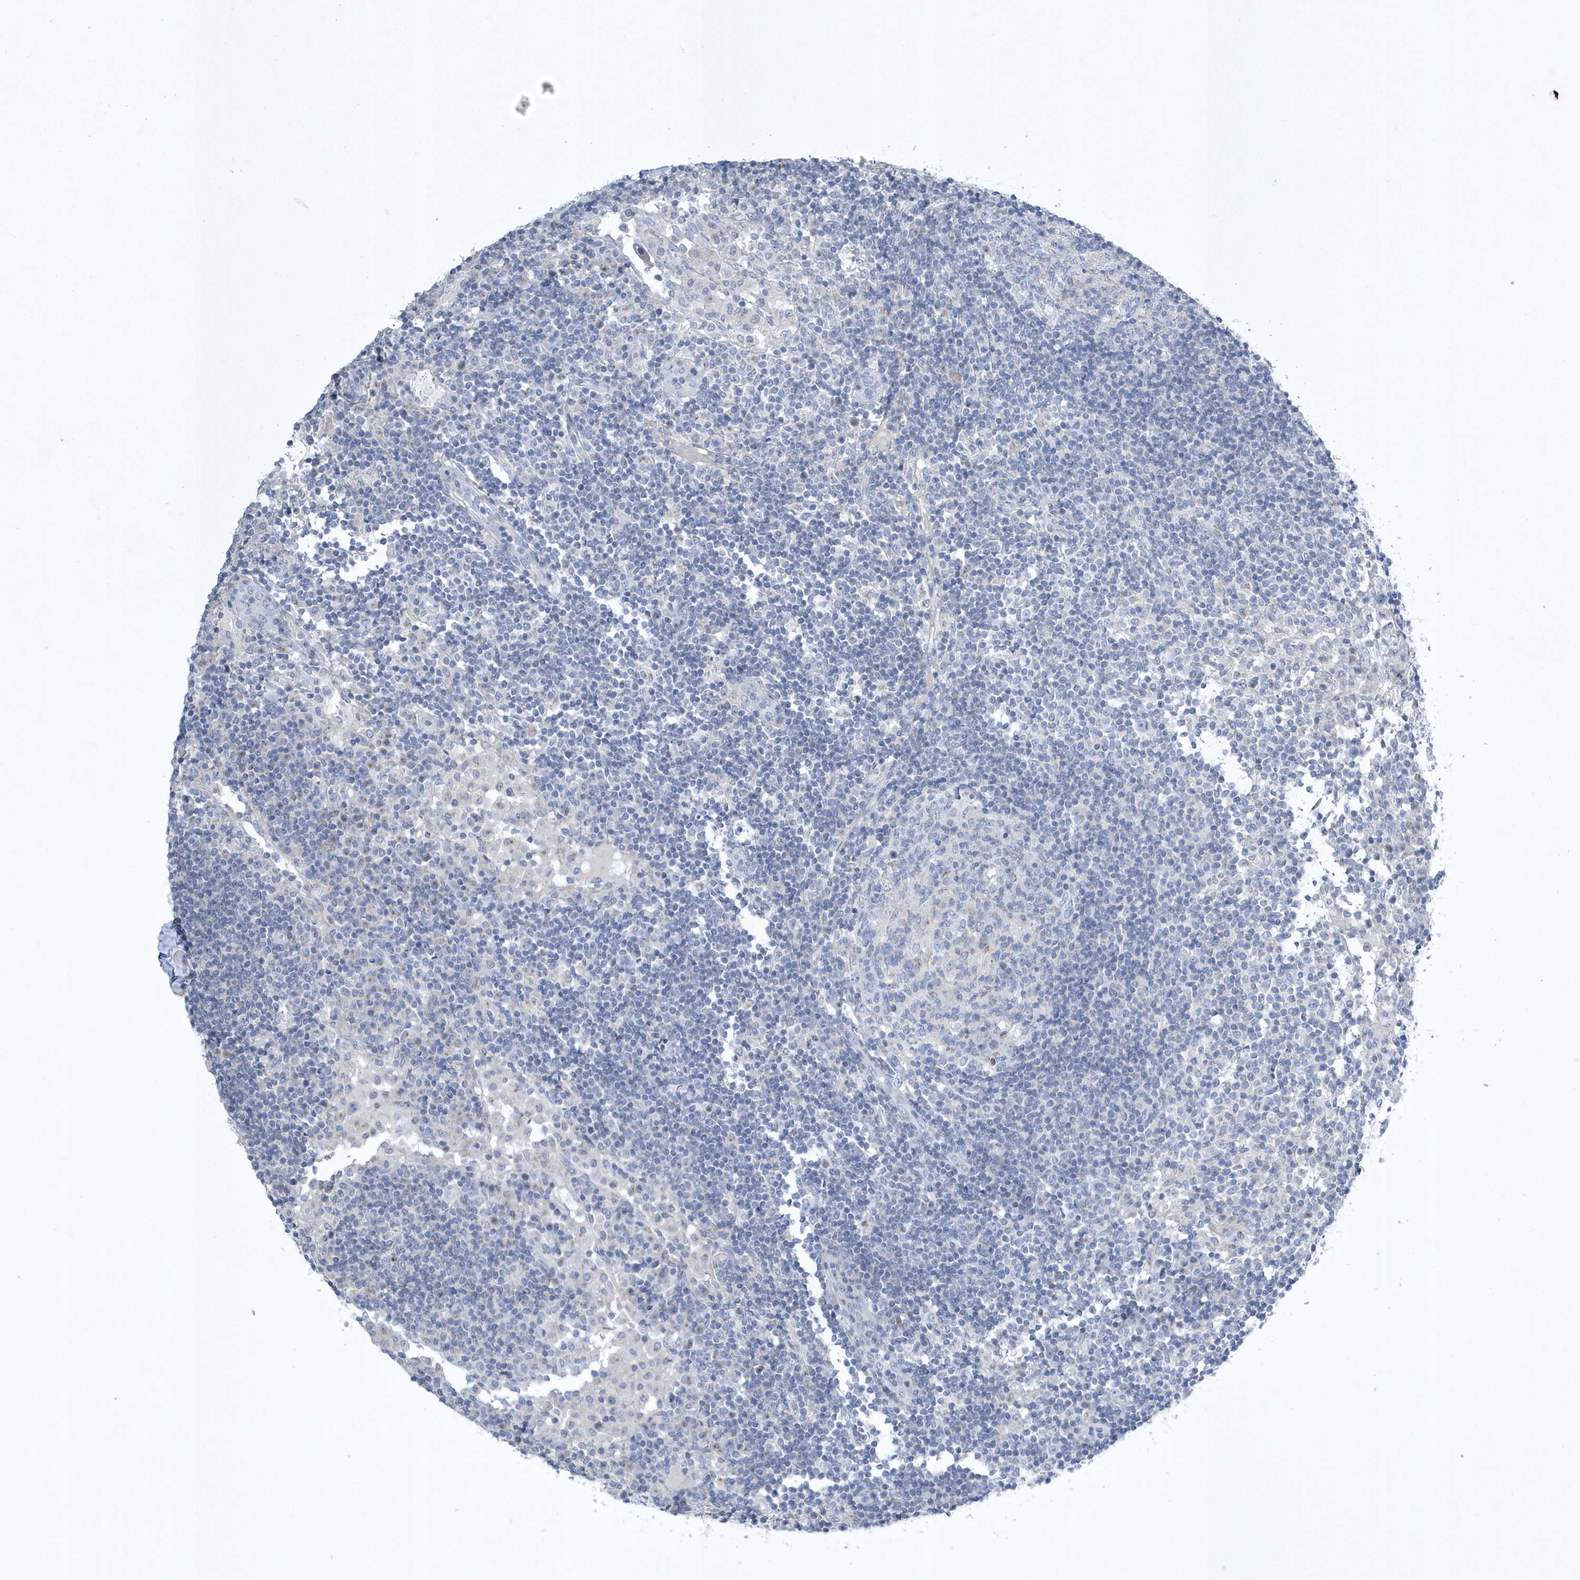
{"staining": {"intensity": "negative", "quantity": "none", "location": "none"}, "tissue": "lymph node", "cell_type": "Germinal center cells", "image_type": "normal", "snomed": [{"axis": "morphology", "description": "Normal tissue, NOS"}, {"axis": "topography", "description": "Lymph node"}], "caption": "A high-resolution image shows immunohistochemistry (IHC) staining of unremarkable lymph node, which shows no significant expression in germinal center cells. Brightfield microscopy of IHC stained with DAB (3,3'-diaminobenzidine) (brown) and hematoxylin (blue), captured at high magnification.", "gene": "SPATA18", "patient": {"sex": "female", "age": 53}}